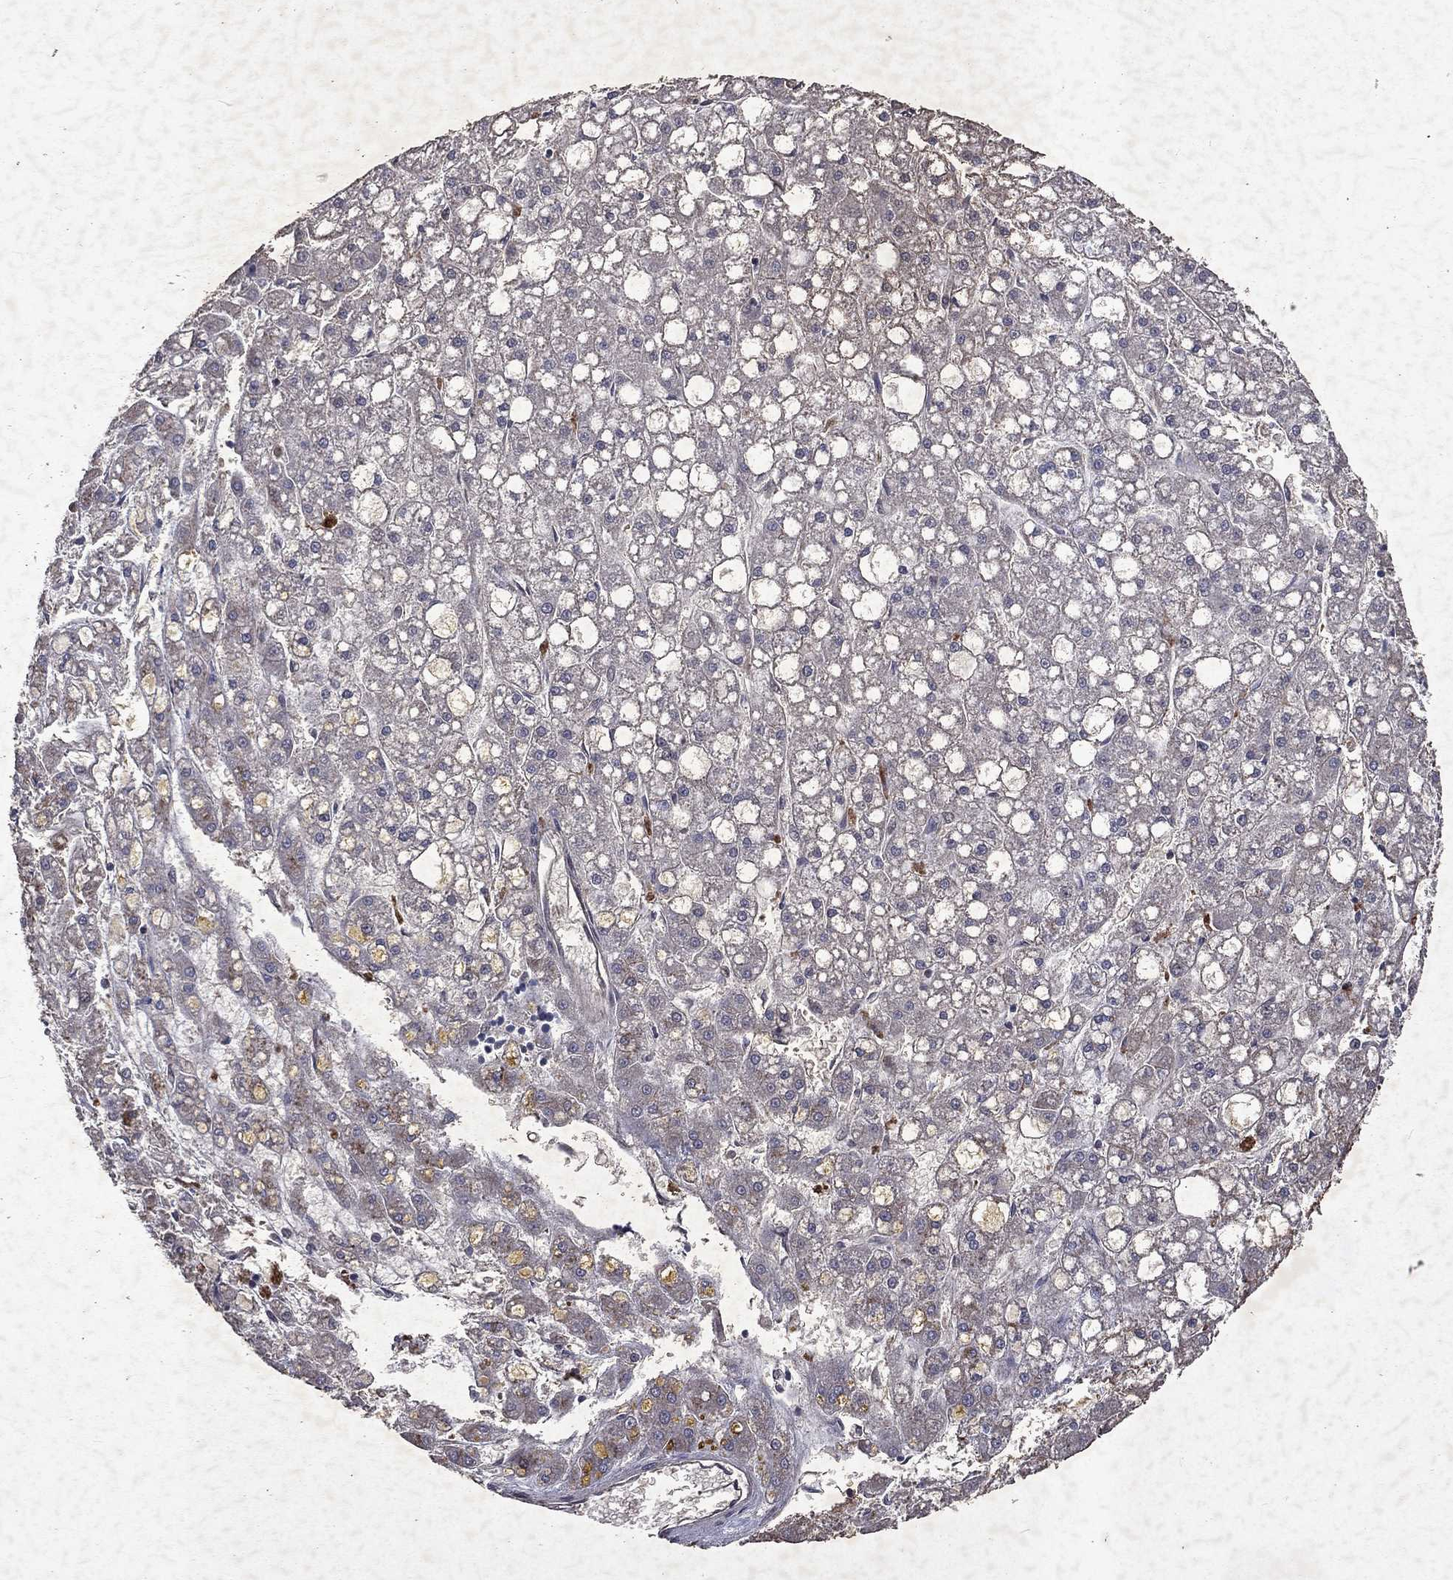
{"staining": {"intensity": "negative", "quantity": "none", "location": "none"}, "tissue": "liver cancer", "cell_type": "Tumor cells", "image_type": "cancer", "snomed": [{"axis": "morphology", "description": "Carcinoma, Hepatocellular, NOS"}, {"axis": "topography", "description": "Liver"}], "caption": "A high-resolution photomicrograph shows IHC staining of hepatocellular carcinoma (liver), which displays no significant positivity in tumor cells.", "gene": "MTAP", "patient": {"sex": "male", "age": 67}}